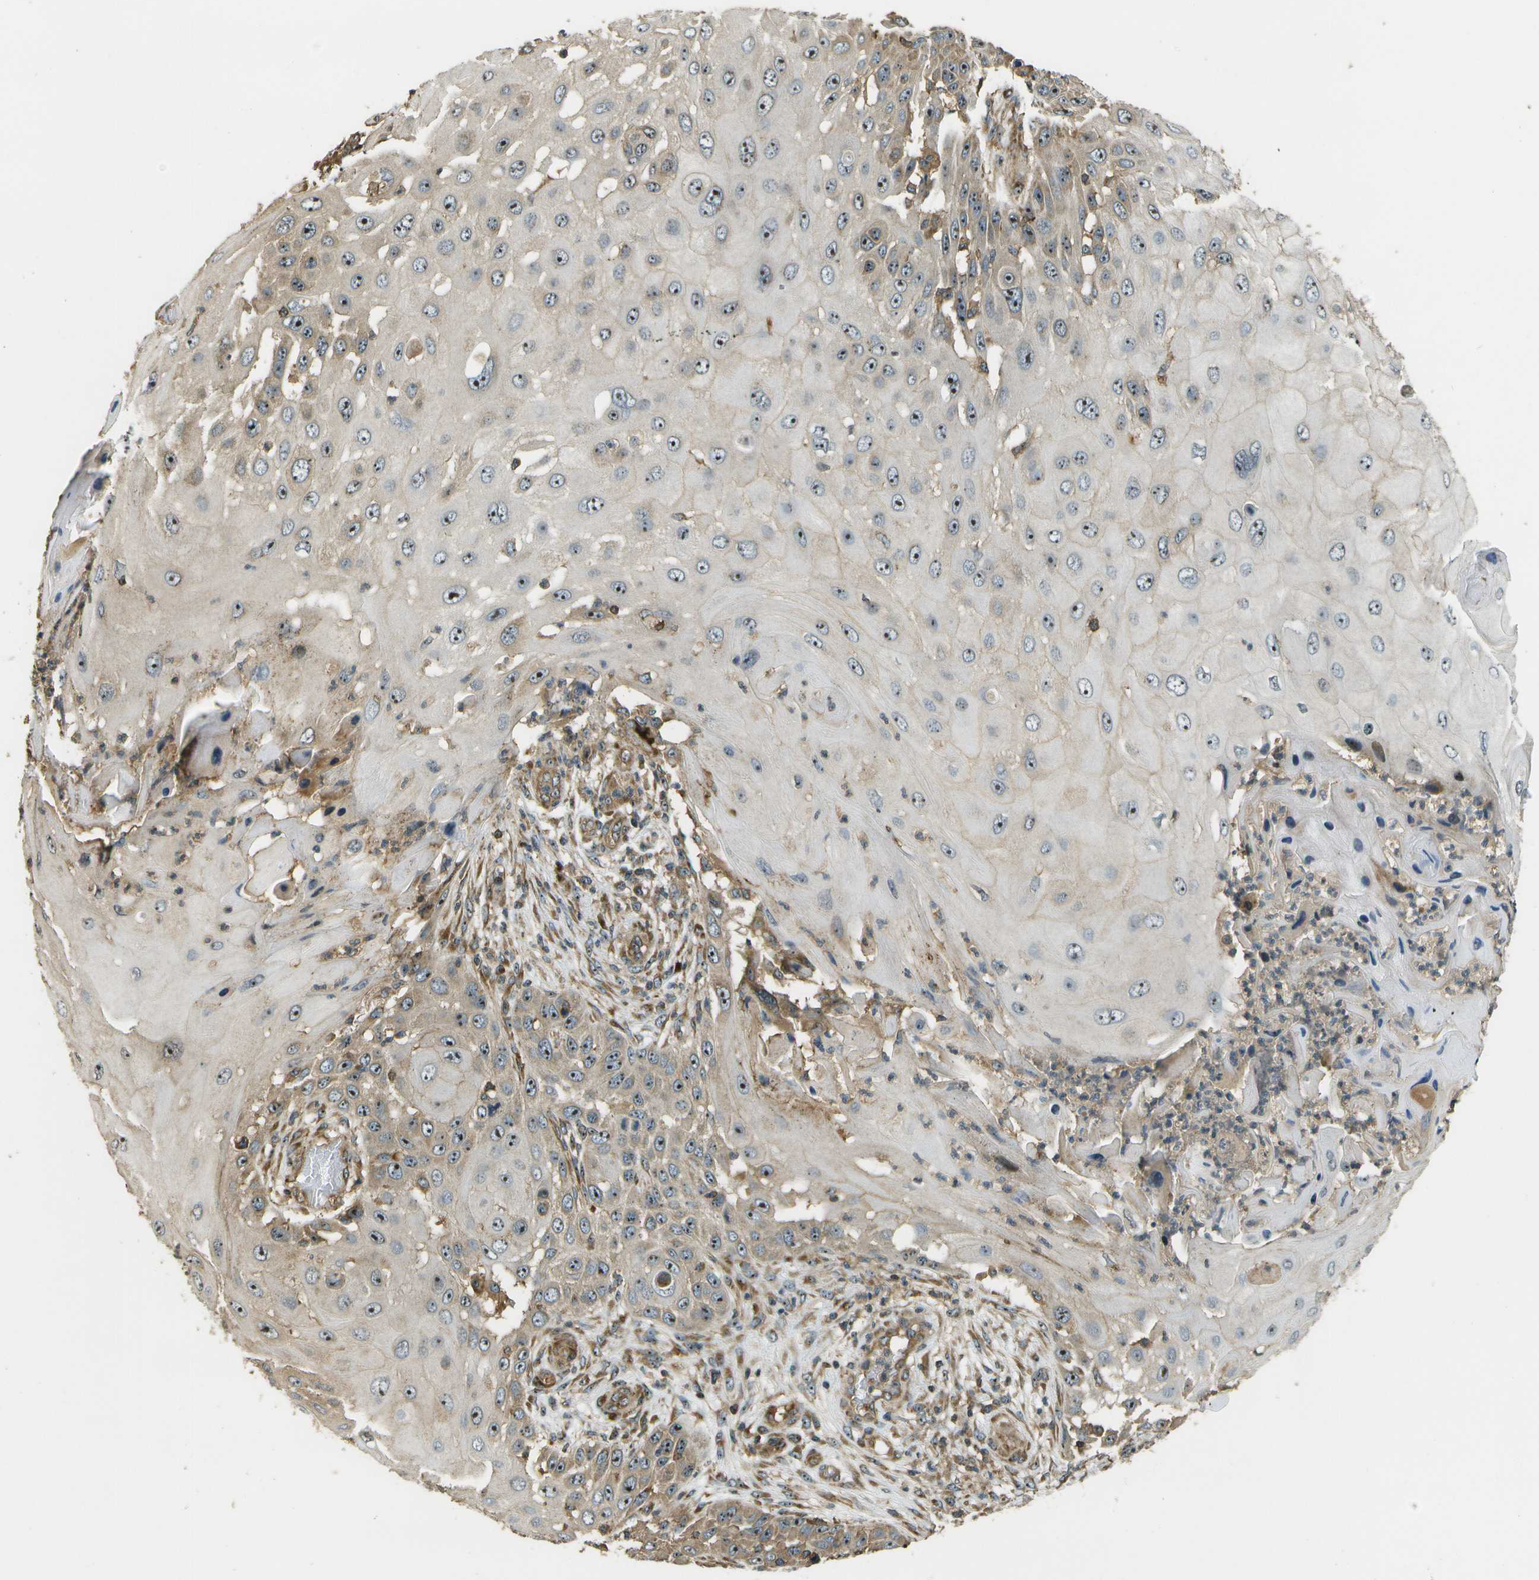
{"staining": {"intensity": "strong", "quantity": ">75%", "location": "cytoplasmic/membranous,nuclear"}, "tissue": "skin cancer", "cell_type": "Tumor cells", "image_type": "cancer", "snomed": [{"axis": "morphology", "description": "Squamous cell carcinoma, NOS"}, {"axis": "topography", "description": "Skin"}], "caption": "Skin cancer was stained to show a protein in brown. There is high levels of strong cytoplasmic/membranous and nuclear positivity in about >75% of tumor cells.", "gene": "LRP12", "patient": {"sex": "female", "age": 44}}